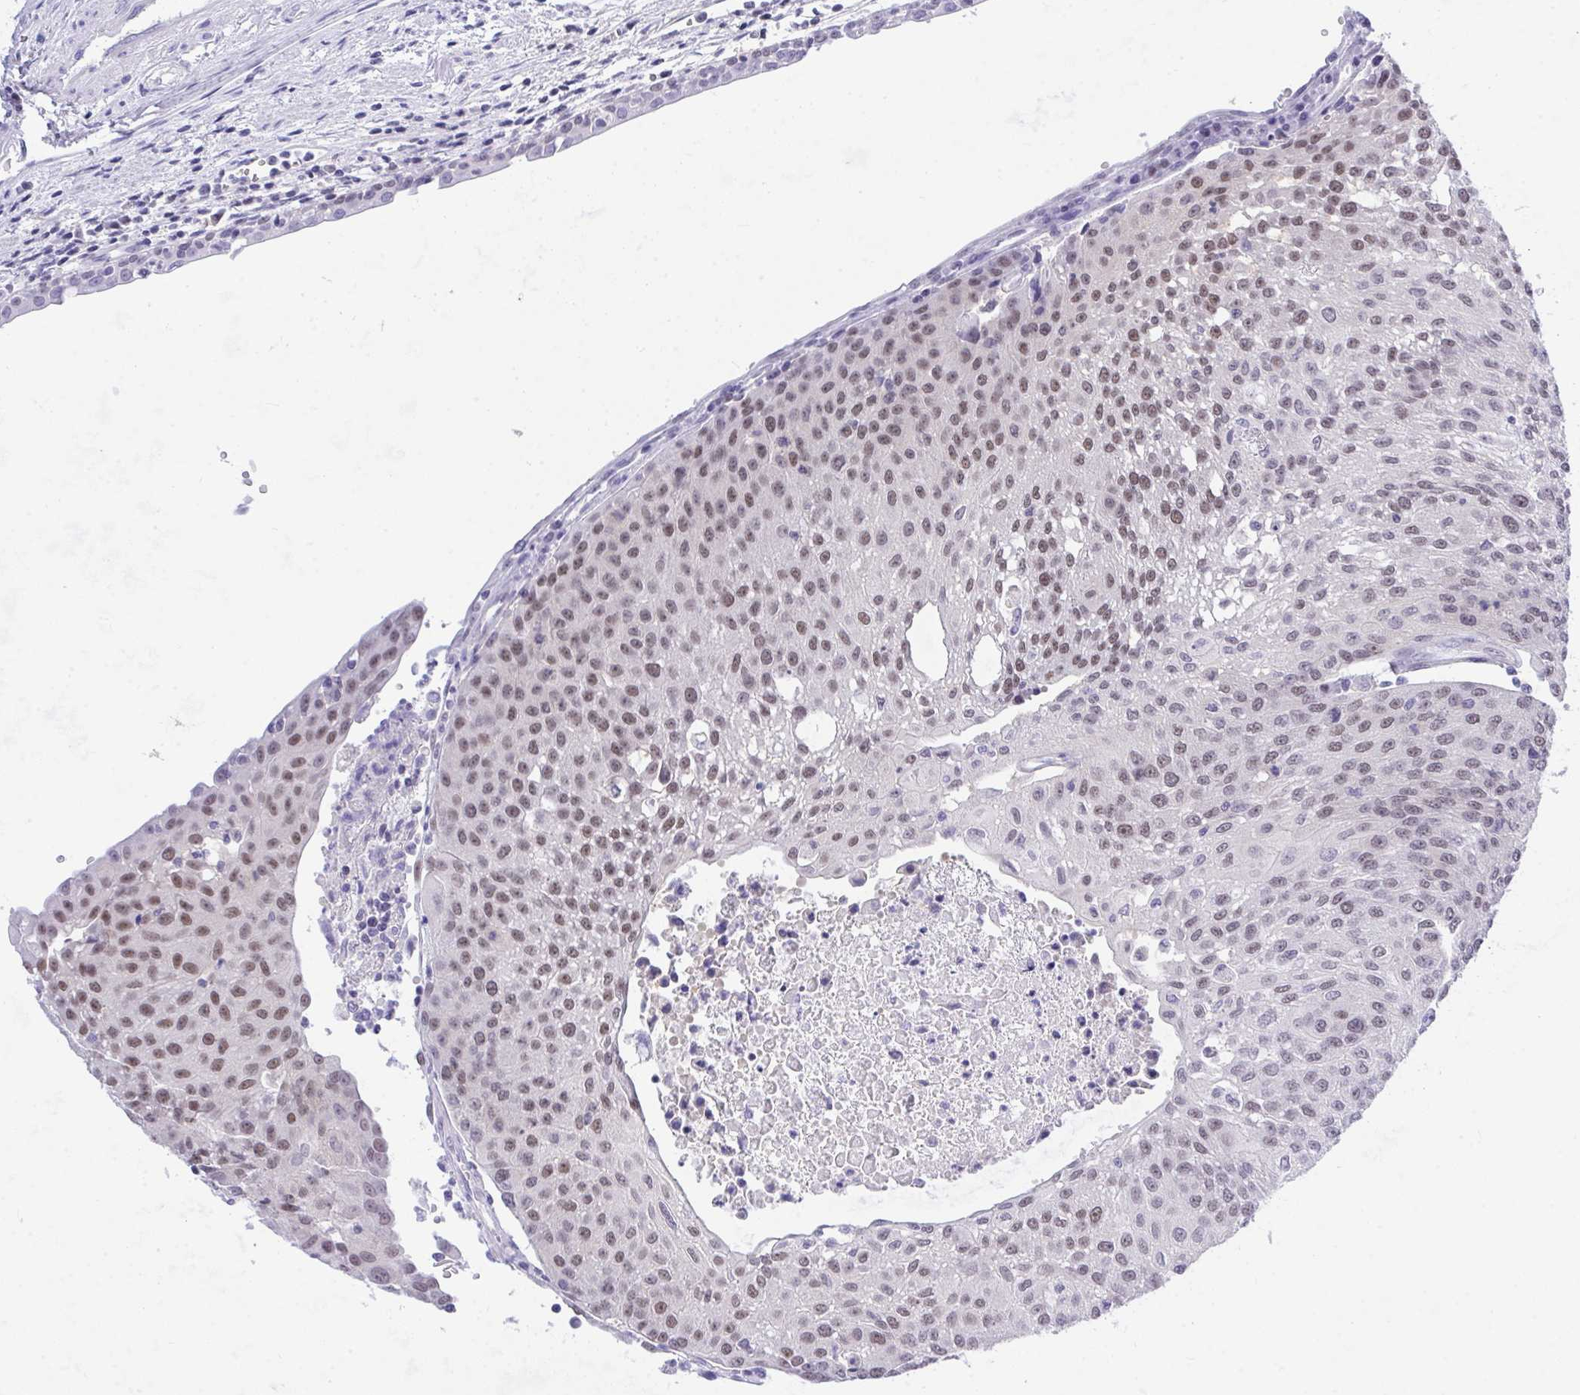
{"staining": {"intensity": "weak", "quantity": "25%-75%", "location": "nuclear"}, "tissue": "urothelial cancer", "cell_type": "Tumor cells", "image_type": "cancer", "snomed": [{"axis": "morphology", "description": "Urothelial carcinoma, High grade"}, {"axis": "topography", "description": "Urinary bladder"}], "caption": "DAB (3,3'-diaminobenzidine) immunohistochemical staining of human high-grade urothelial carcinoma displays weak nuclear protein staining in about 25%-75% of tumor cells.", "gene": "THOP1", "patient": {"sex": "female", "age": 85}}